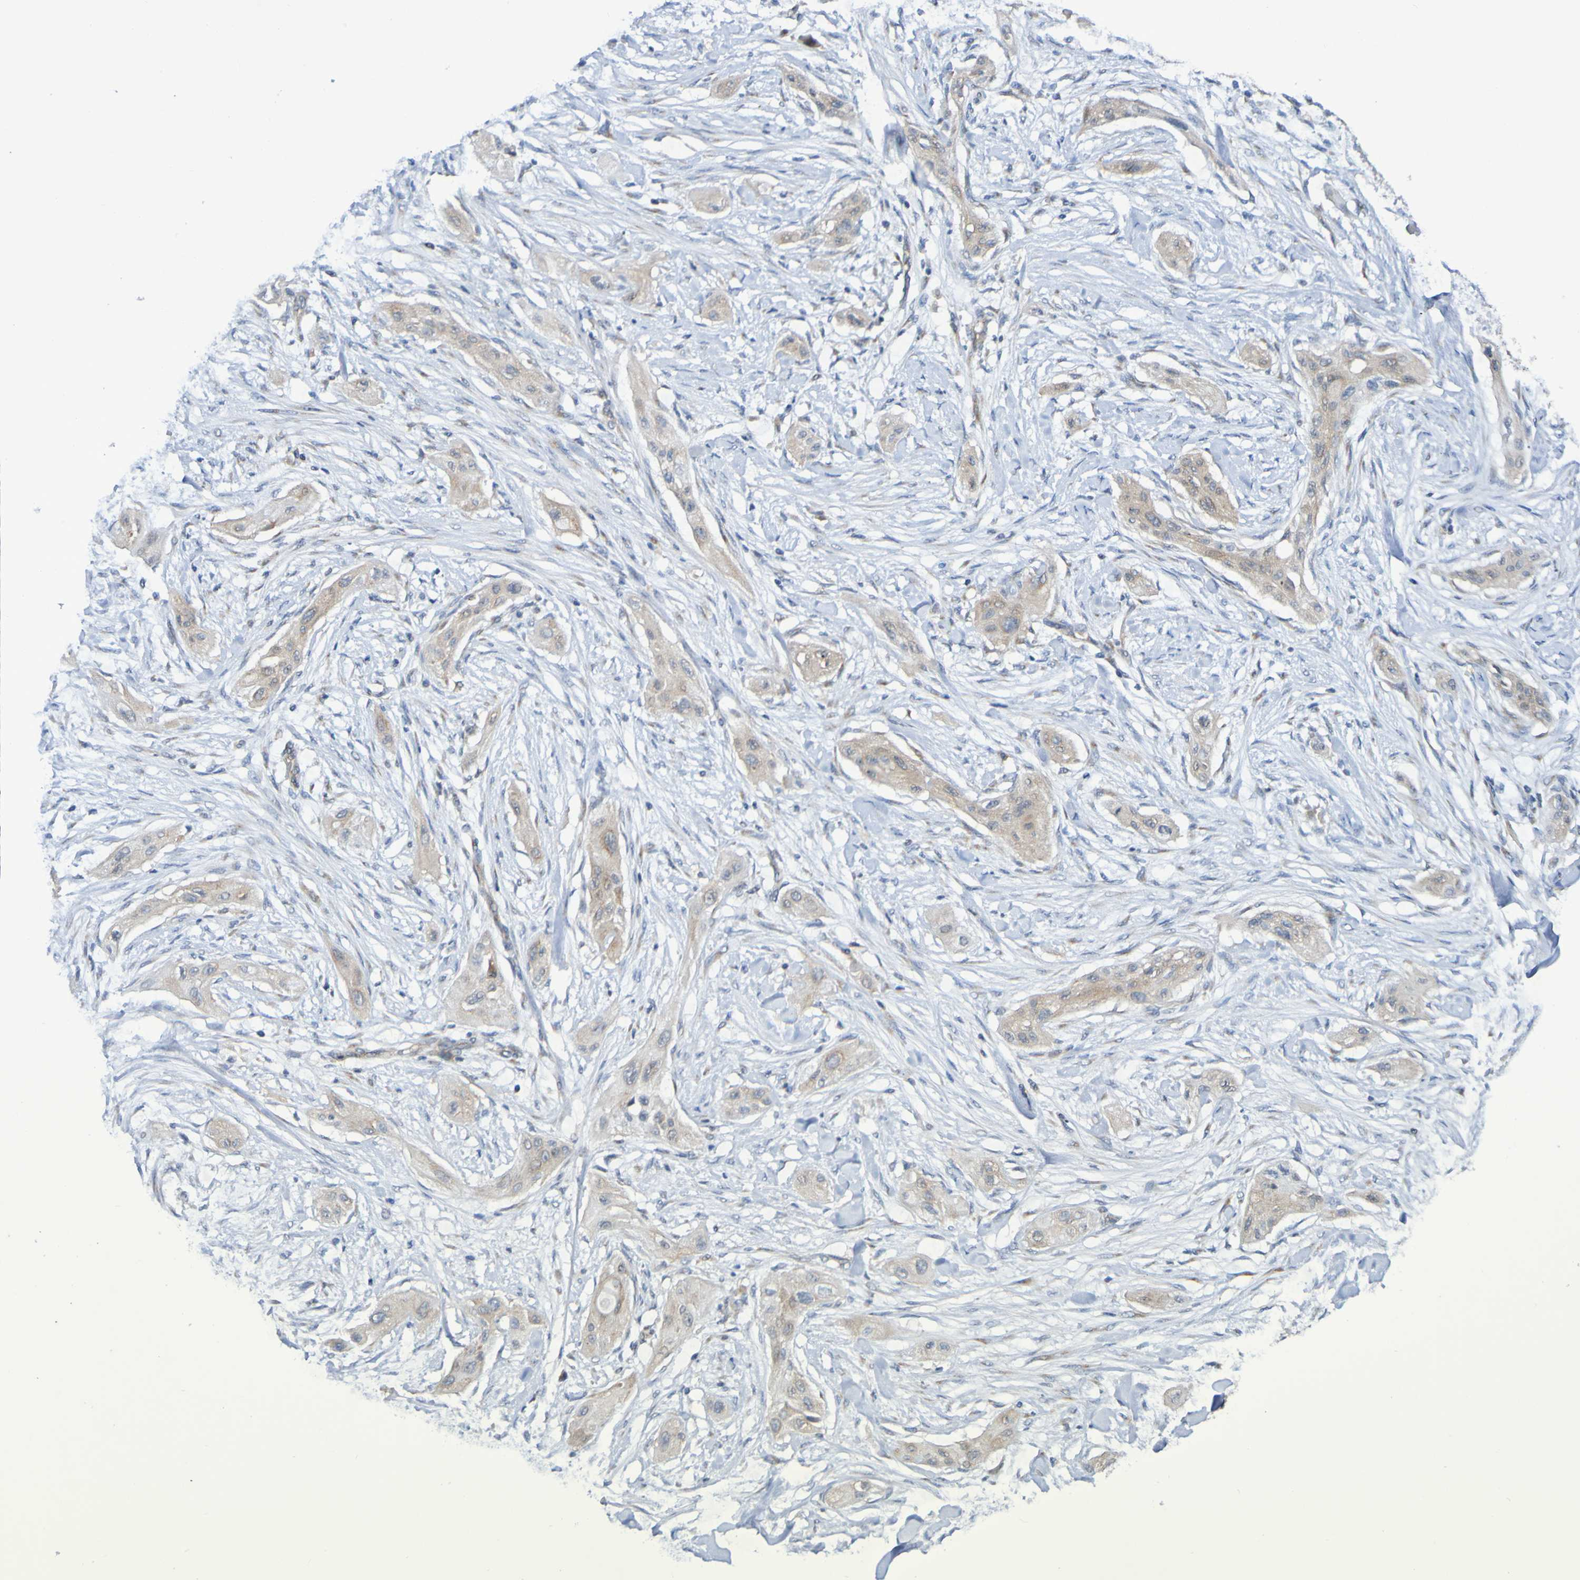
{"staining": {"intensity": "weak", "quantity": ">75%", "location": "cytoplasmic/membranous"}, "tissue": "lung cancer", "cell_type": "Tumor cells", "image_type": "cancer", "snomed": [{"axis": "morphology", "description": "Squamous cell carcinoma, NOS"}, {"axis": "topography", "description": "Lung"}], "caption": "Immunohistochemistry (IHC) micrograph of human lung cancer stained for a protein (brown), which demonstrates low levels of weak cytoplasmic/membranous staining in approximately >75% of tumor cells.", "gene": "LMBRD2", "patient": {"sex": "female", "age": 47}}